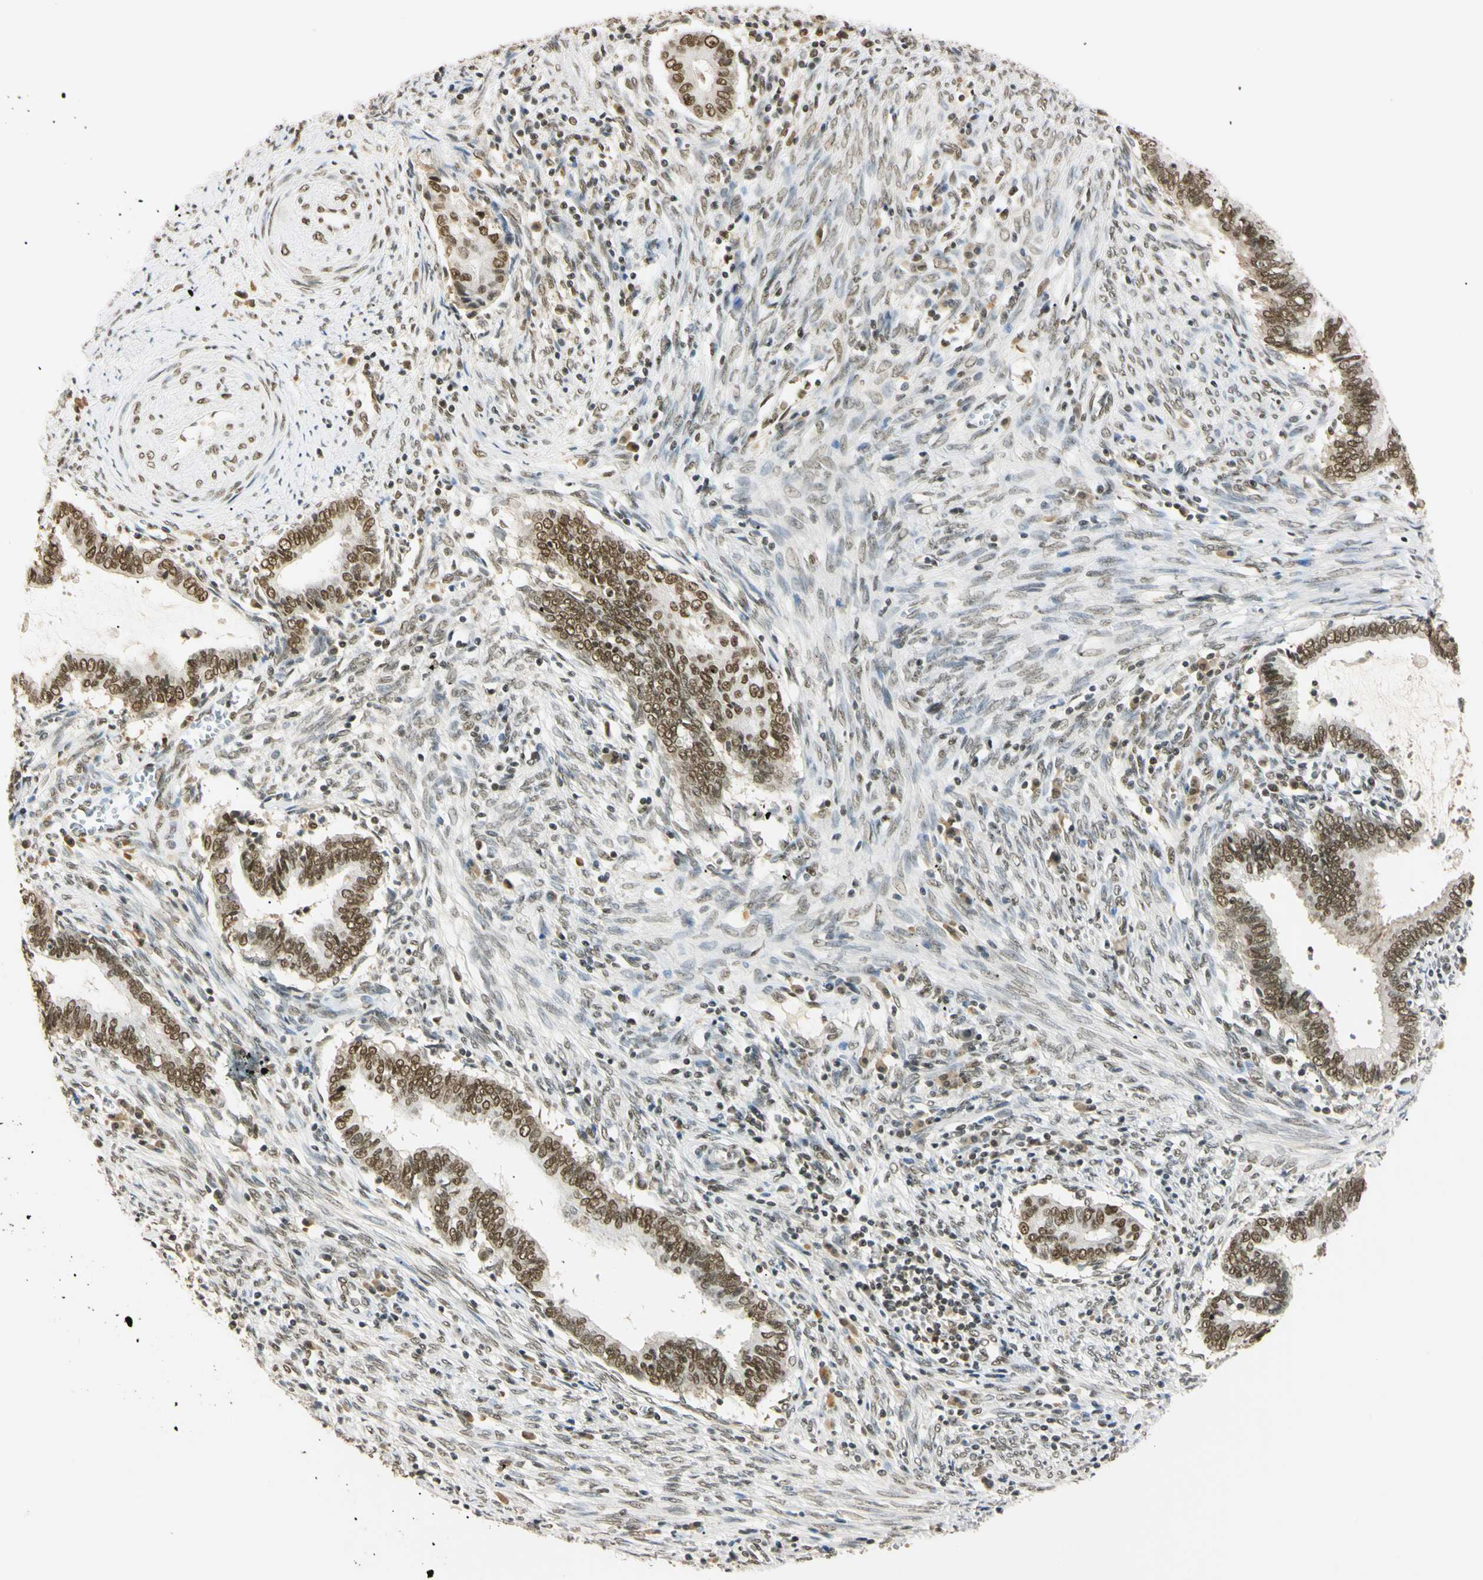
{"staining": {"intensity": "strong", "quantity": ">75%", "location": "nuclear"}, "tissue": "cervical cancer", "cell_type": "Tumor cells", "image_type": "cancer", "snomed": [{"axis": "morphology", "description": "Adenocarcinoma, NOS"}, {"axis": "topography", "description": "Cervix"}], "caption": "There is high levels of strong nuclear staining in tumor cells of cervical cancer, as demonstrated by immunohistochemical staining (brown color).", "gene": "SMARCA5", "patient": {"sex": "female", "age": 44}}